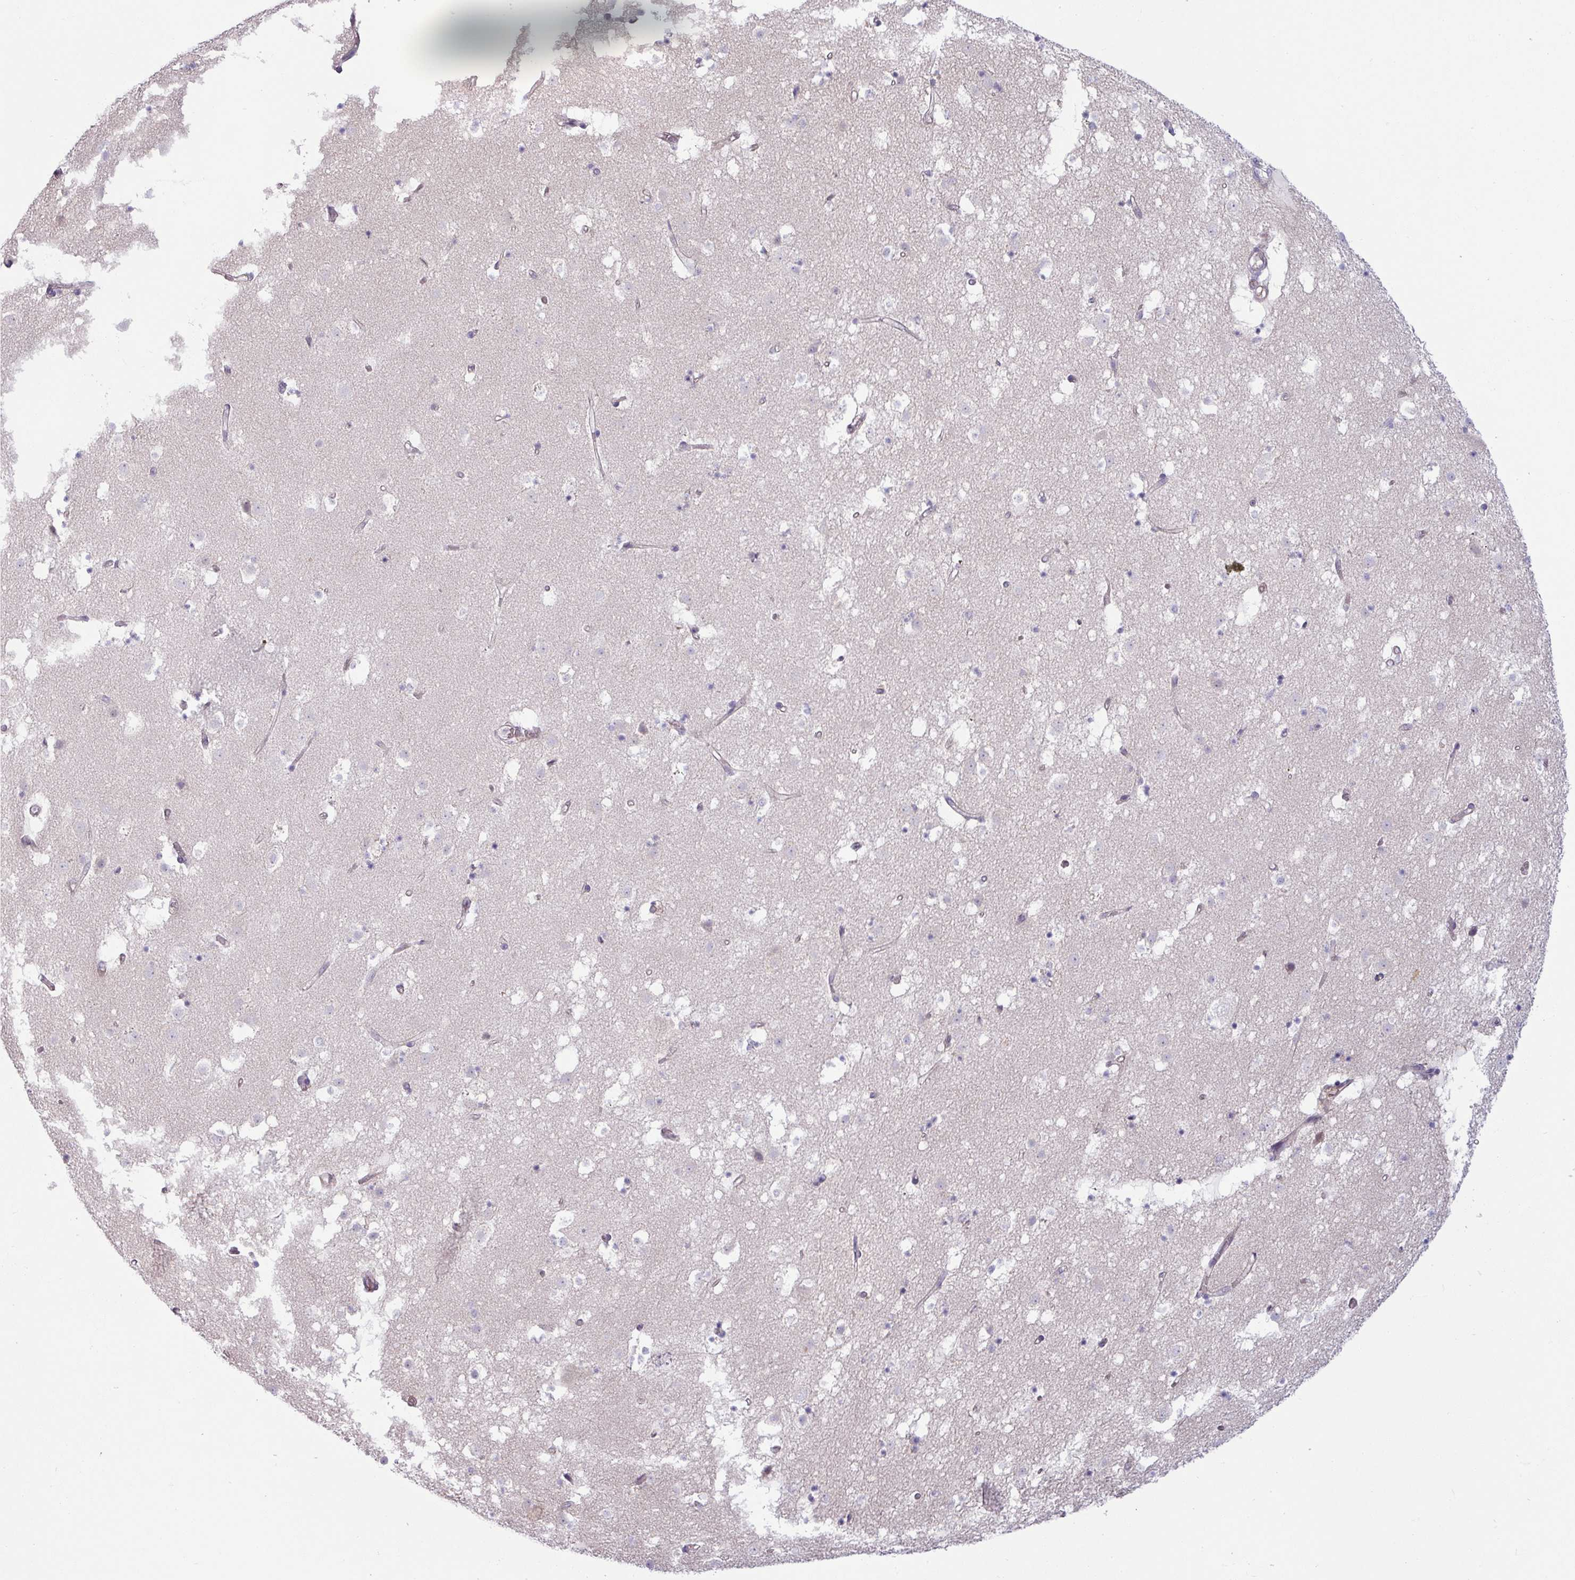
{"staining": {"intensity": "negative", "quantity": "none", "location": "none"}, "tissue": "caudate", "cell_type": "Glial cells", "image_type": "normal", "snomed": [{"axis": "morphology", "description": "Normal tissue, NOS"}, {"axis": "topography", "description": "Lateral ventricle wall"}], "caption": "This micrograph is of benign caudate stained with IHC to label a protein in brown with the nuclei are counter-stained blue. There is no staining in glial cells.", "gene": "CCDC144A", "patient": {"sex": "male", "age": 58}}